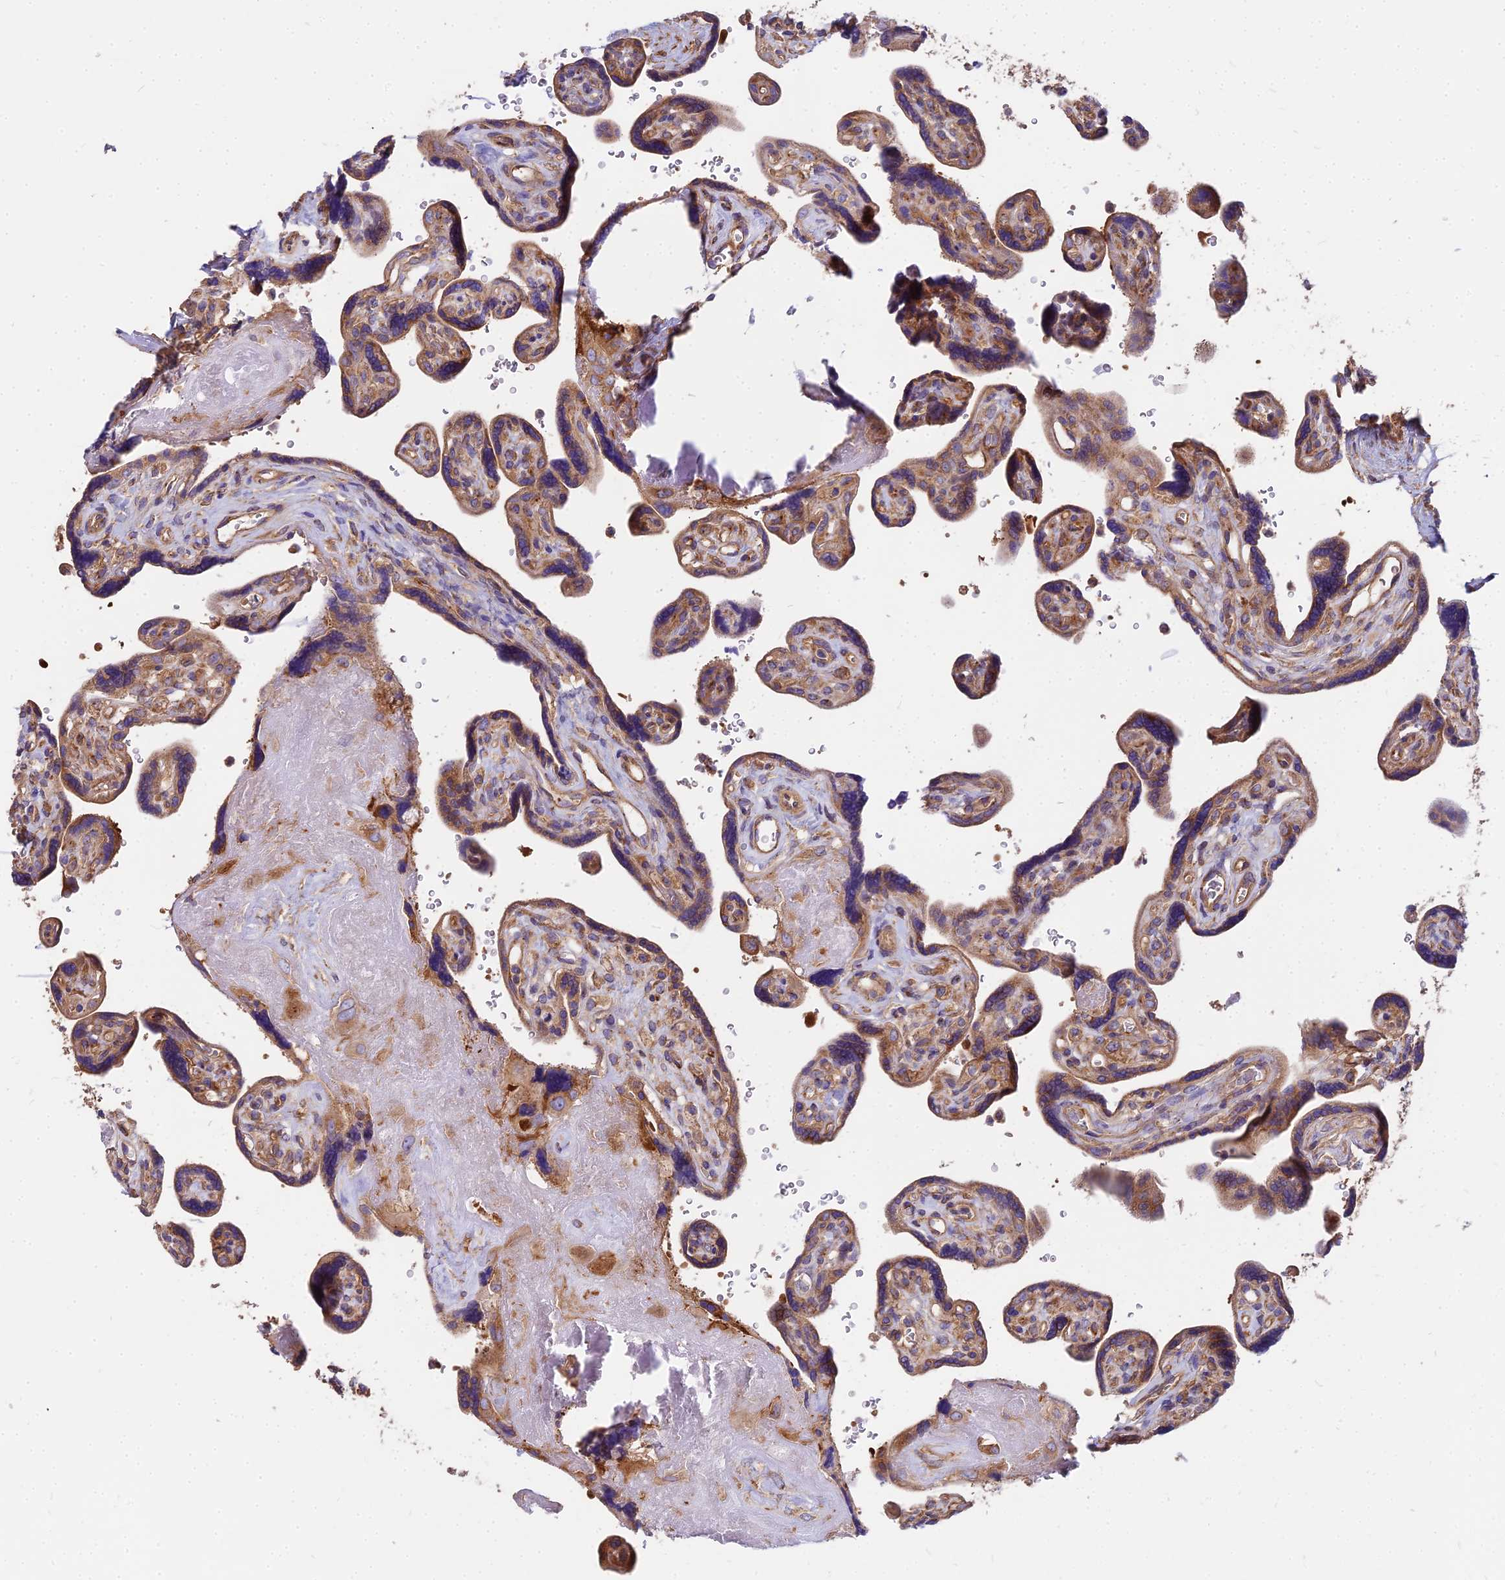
{"staining": {"intensity": "moderate", "quantity": ">75%", "location": "cytoplasmic/membranous"}, "tissue": "placenta", "cell_type": "Decidual cells", "image_type": "normal", "snomed": [{"axis": "morphology", "description": "Normal tissue, NOS"}, {"axis": "topography", "description": "Placenta"}], "caption": "A high-resolution photomicrograph shows immunohistochemistry staining of normal placenta, which reveals moderate cytoplasmic/membranous expression in approximately >75% of decidual cells.", "gene": "DCTN3", "patient": {"sex": "female", "age": 39}}